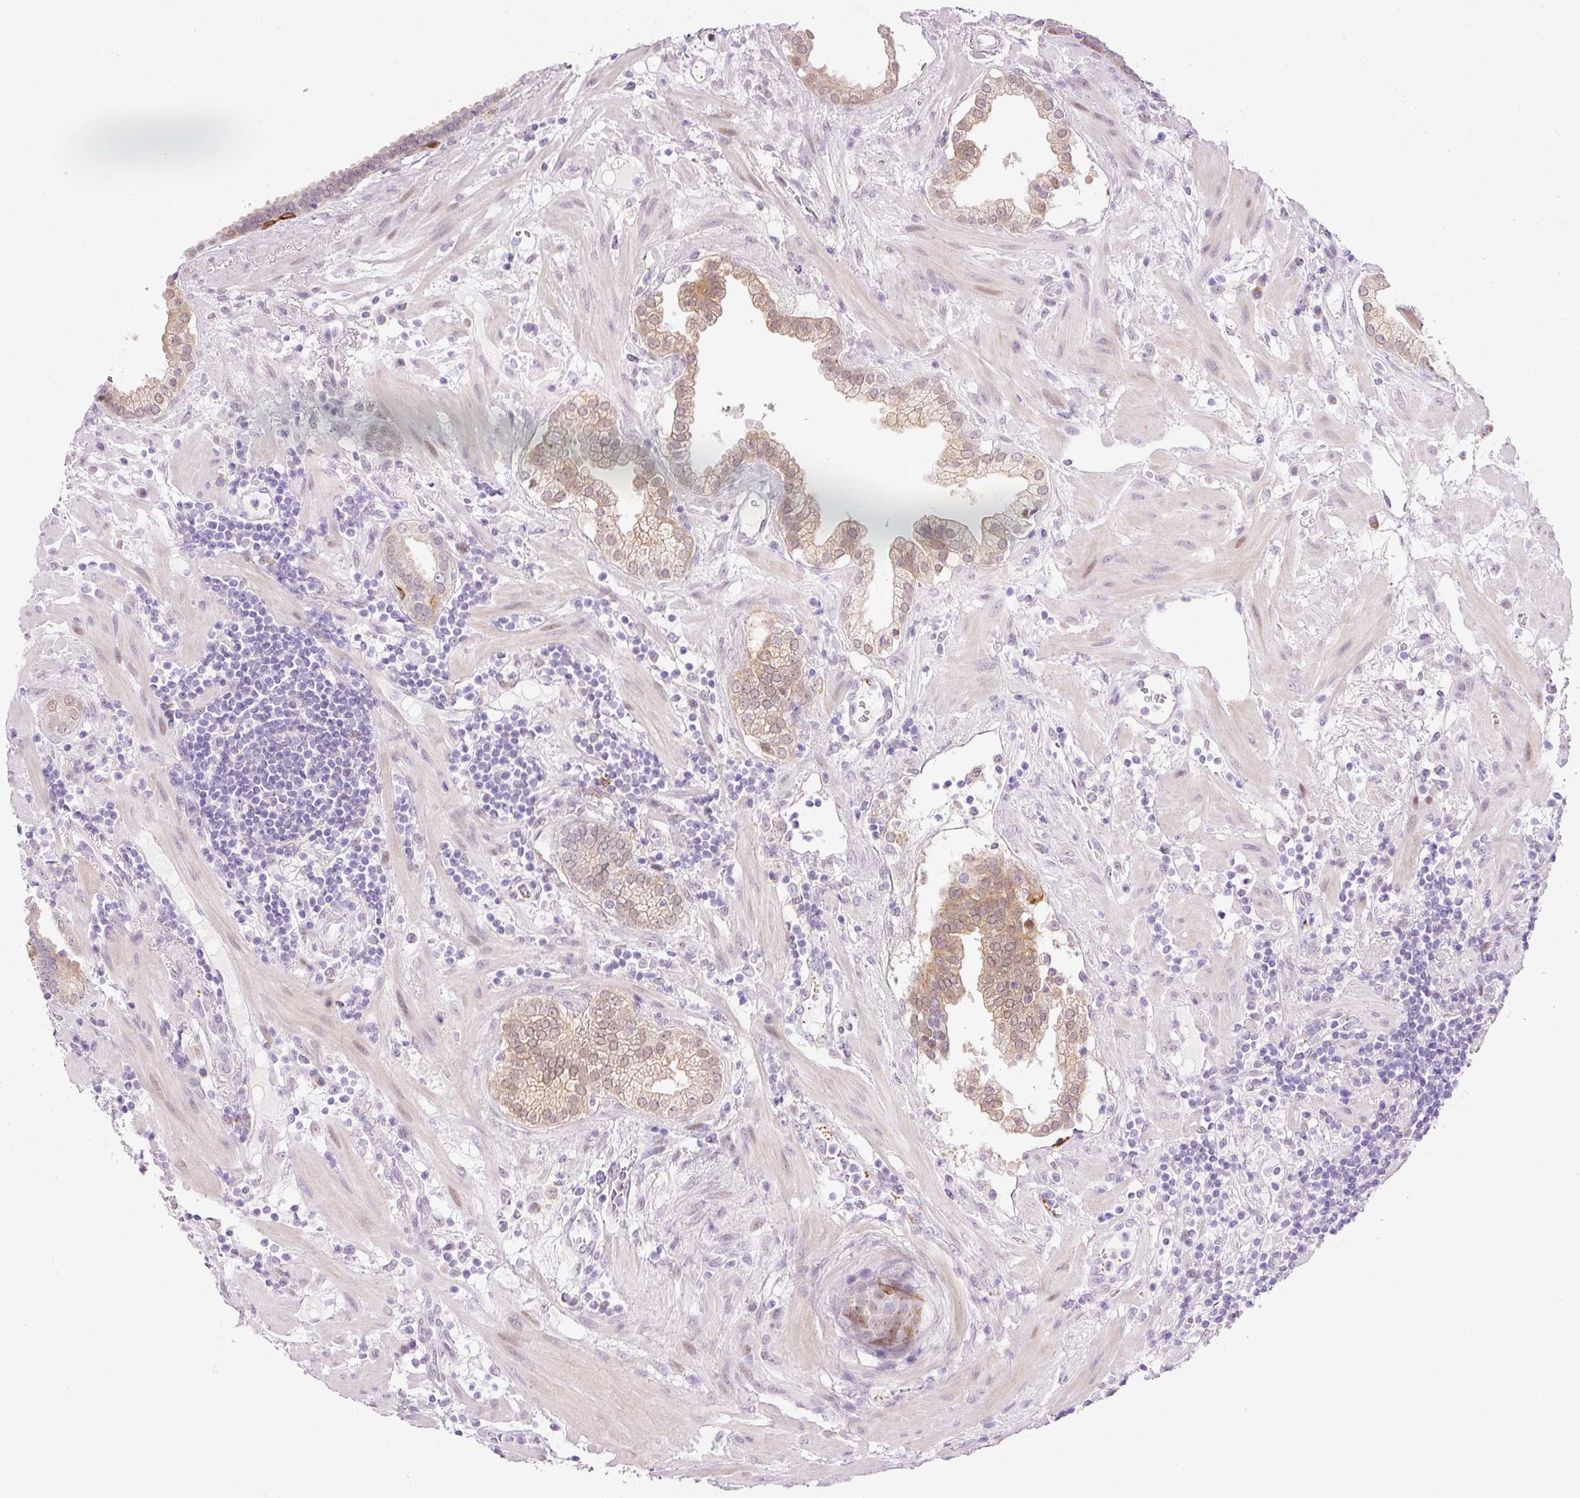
{"staining": {"intensity": "weak", "quantity": "25%-75%", "location": "cytoplasmic/membranous,nuclear"}, "tissue": "prostate cancer", "cell_type": "Tumor cells", "image_type": "cancer", "snomed": [{"axis": "morphology", "description": "Adenocarcinoma, High grade"}, {"axis": "topography", "description": "Prostate"}], "caption": "Brown immunohistochemical staining in human prostate high-grade adenocarcinoma exhibits weak cytoplasmic/membranous and nuclear expression in about 25%-75% of tumor cells.", "gene": "SRC", "patient": {"sex": "male", "age": 63}}